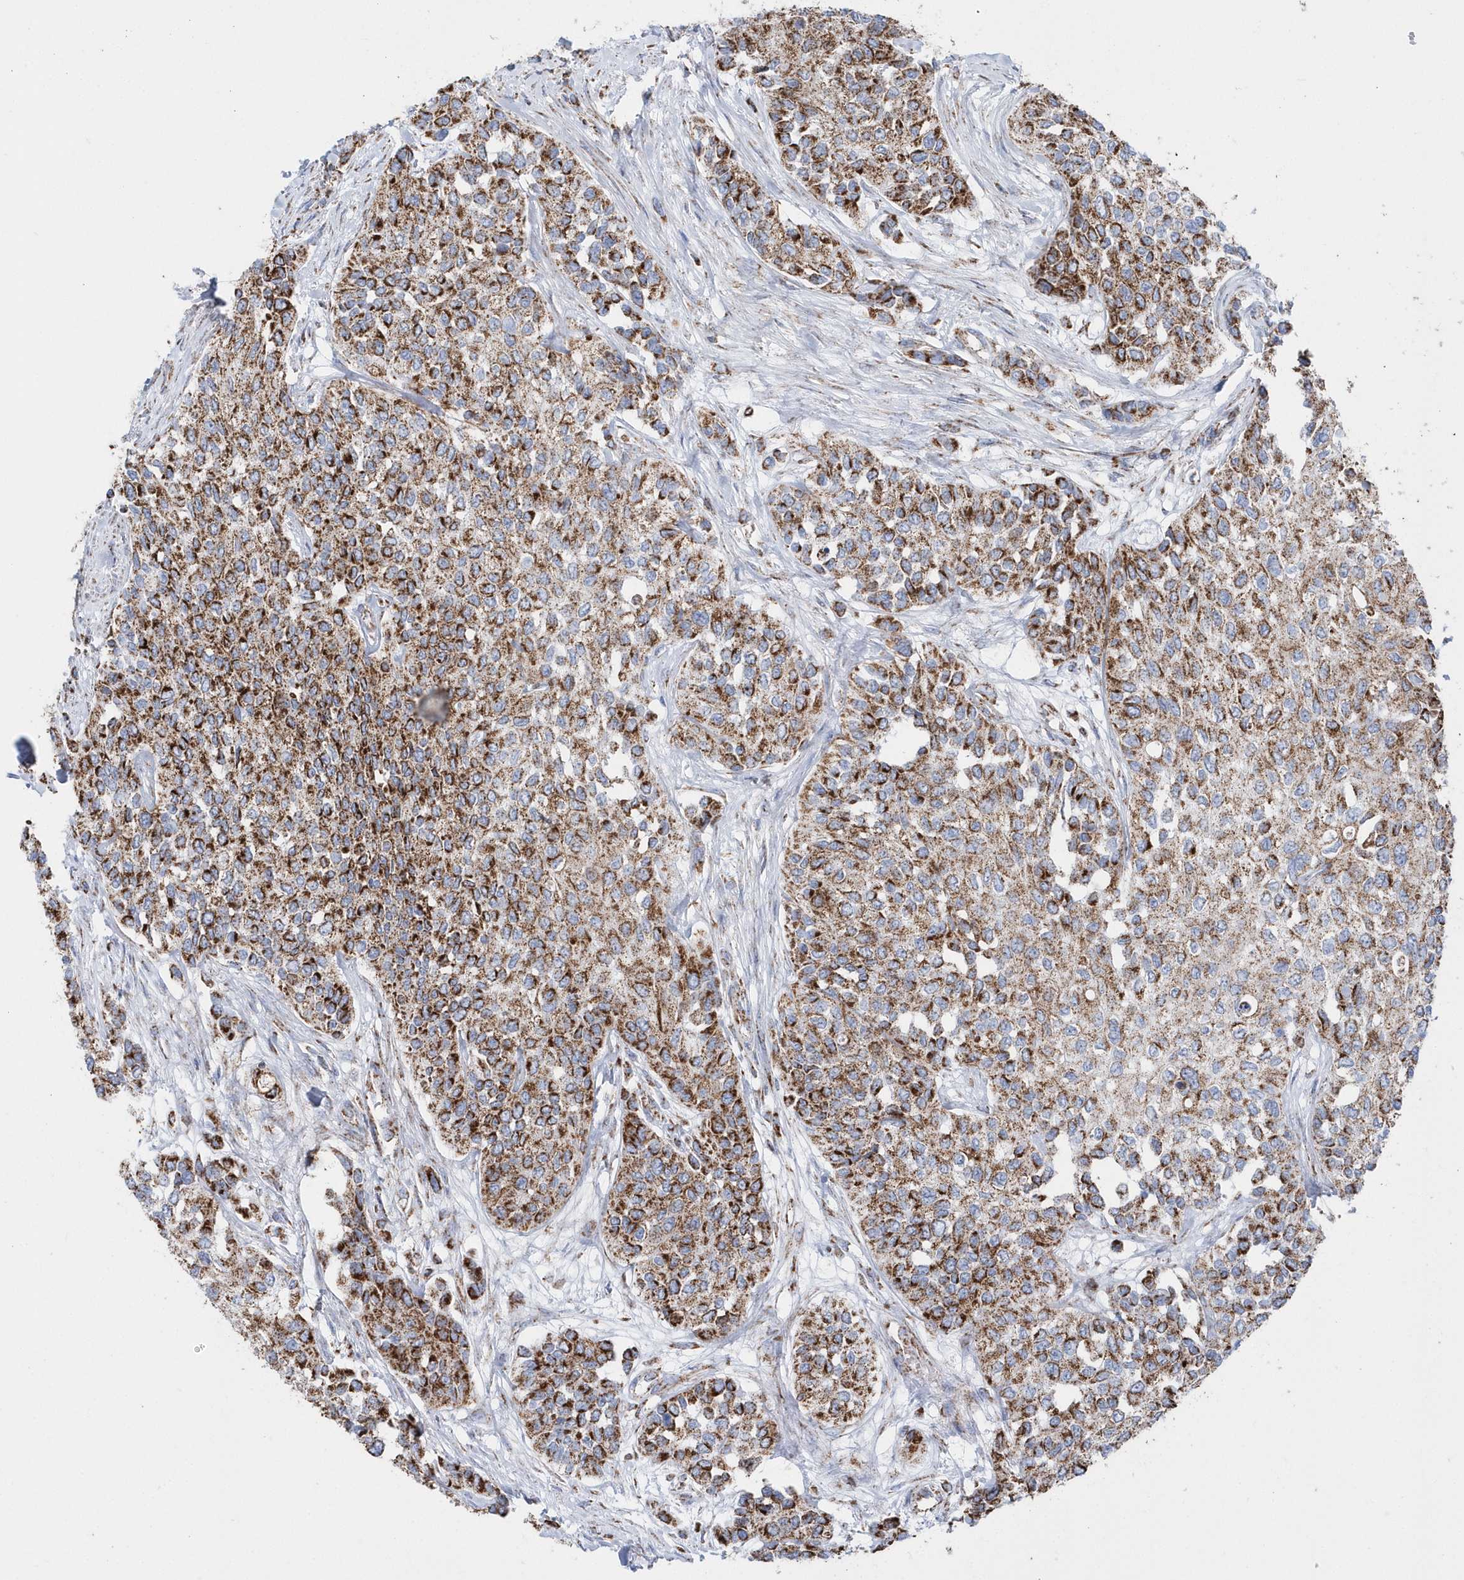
{"staining": {"intensity": "moderate", "quantity": ">75%", "location": "cytoplasmic/membranous"}, "tissue": "urothelial cancer", "cell_type": "Tumor cells", "image_type": "cancer", "snomed": [{"axis": "morphology", "description": "Normal tissue, NOS"}, {"axis": "morphology", "description": "Urothelial carcinoma, High grade"}, {"axis": "topography", "description": "Vascular tissue"}, {"axis": "topography", "description": "Urinary bladder"}], "caption": "This photomicrograph exhibits urothelial cancer stained with IHC to label a protein in brown. The cytoplasmic/membranous of tumor cells show moderate positivity for the protein. Nuclei are counter-stained blue.", "gene": "TMCO6", "patient": {"sex": "female", "age": 56}}